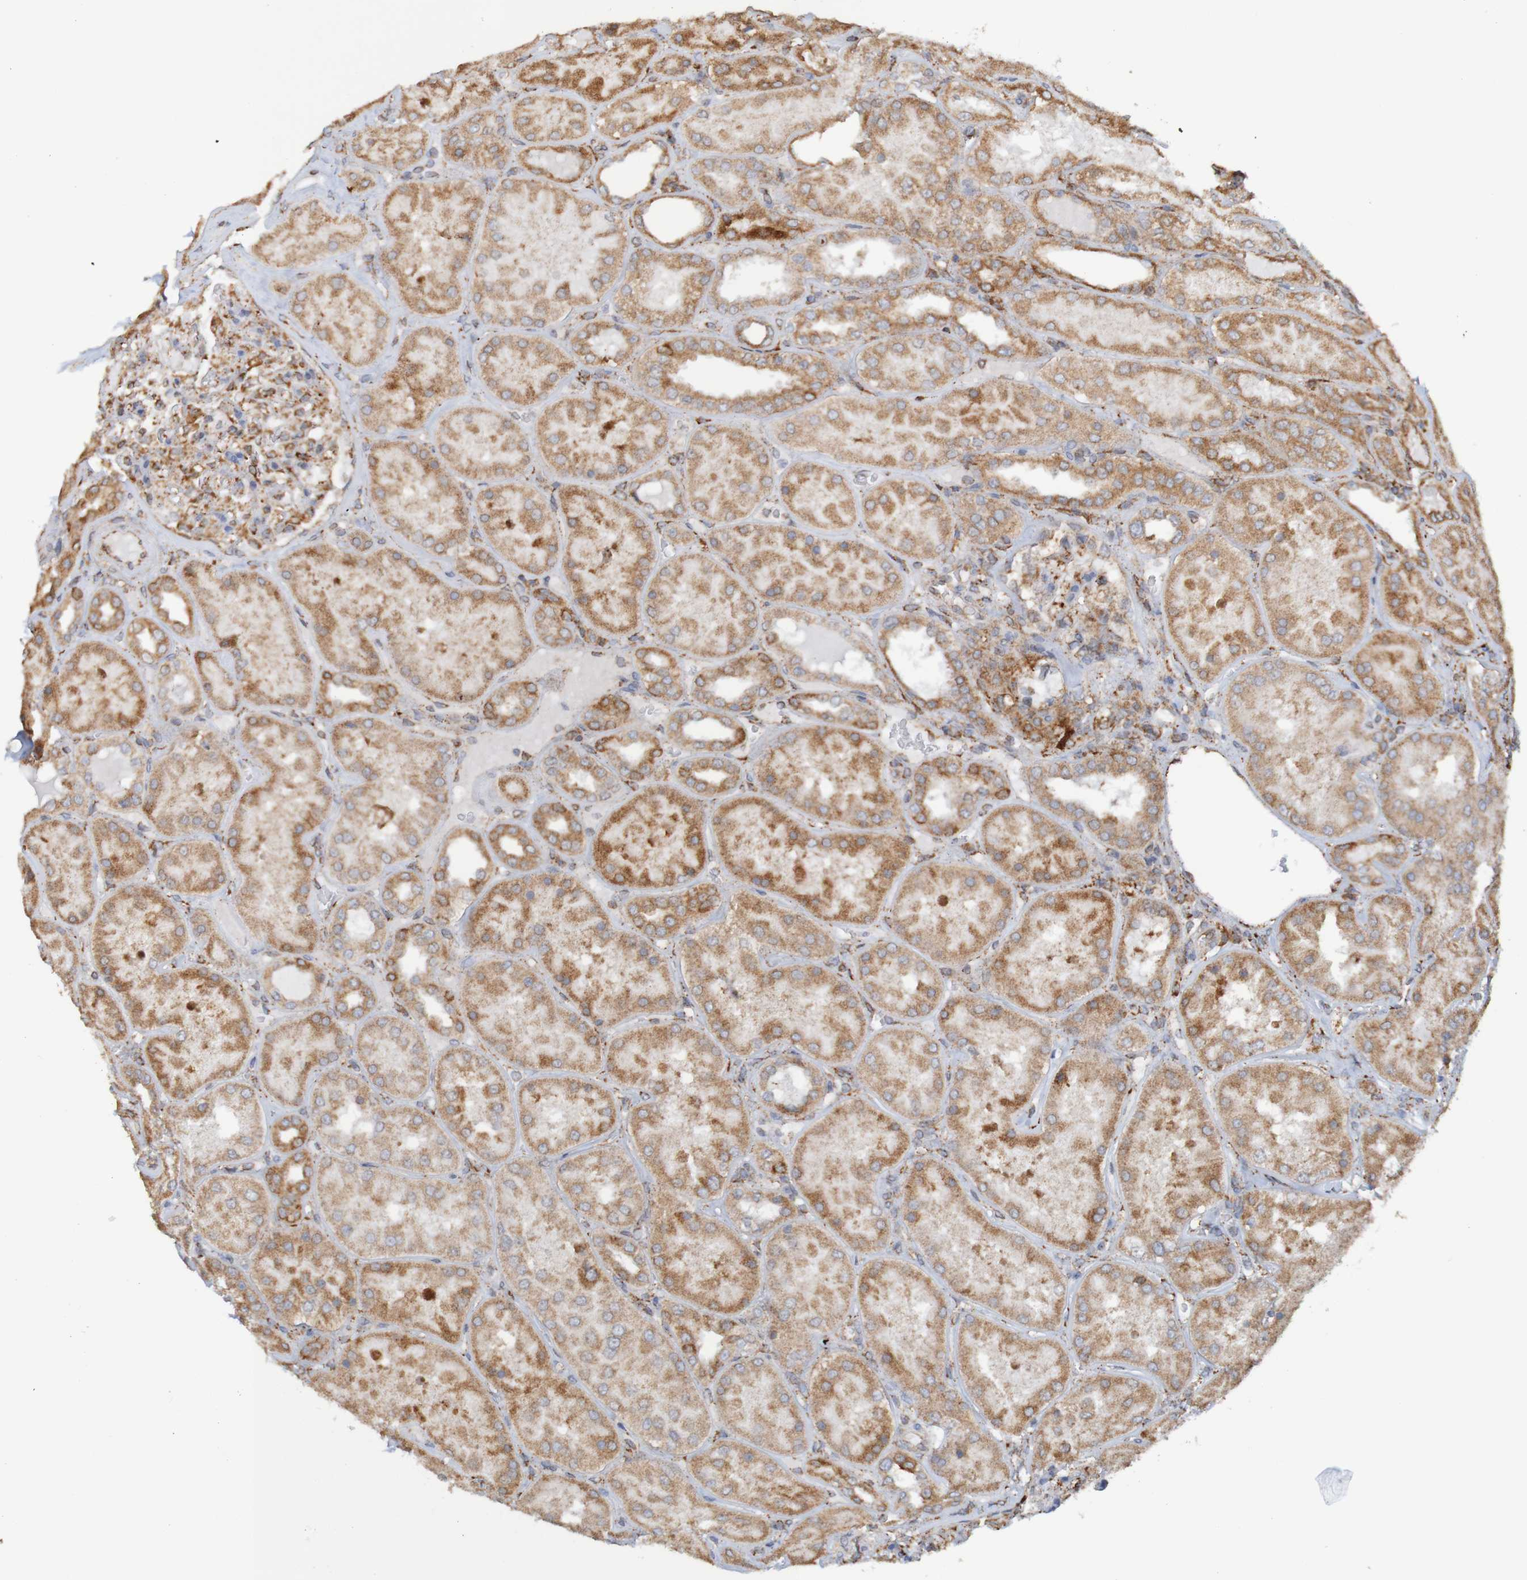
{"staining": {"intensity": "moderate", "quantity": ">75%", "location": "cytoplasmic/membranous"}, "tissue": "kidney", "cell_type": "Cells in glomeruli", "image_type": "normal", "snomed": [{"axis": "morphology", "description": "Normal tissue, NOS"}, {"axis": "topography", "description": "Kidney"}], "caption": "High-power microscopy captured an immunohistochemistry image of benign kidney, revealing moderate cytoplasmic/membranous positivity in about >75% of cells in glomeruli. (Brightfield microscopy of DAB IHC at high magnification).", "gene": "PDIA3", "patient": {"sex": "female", "age": 56}}